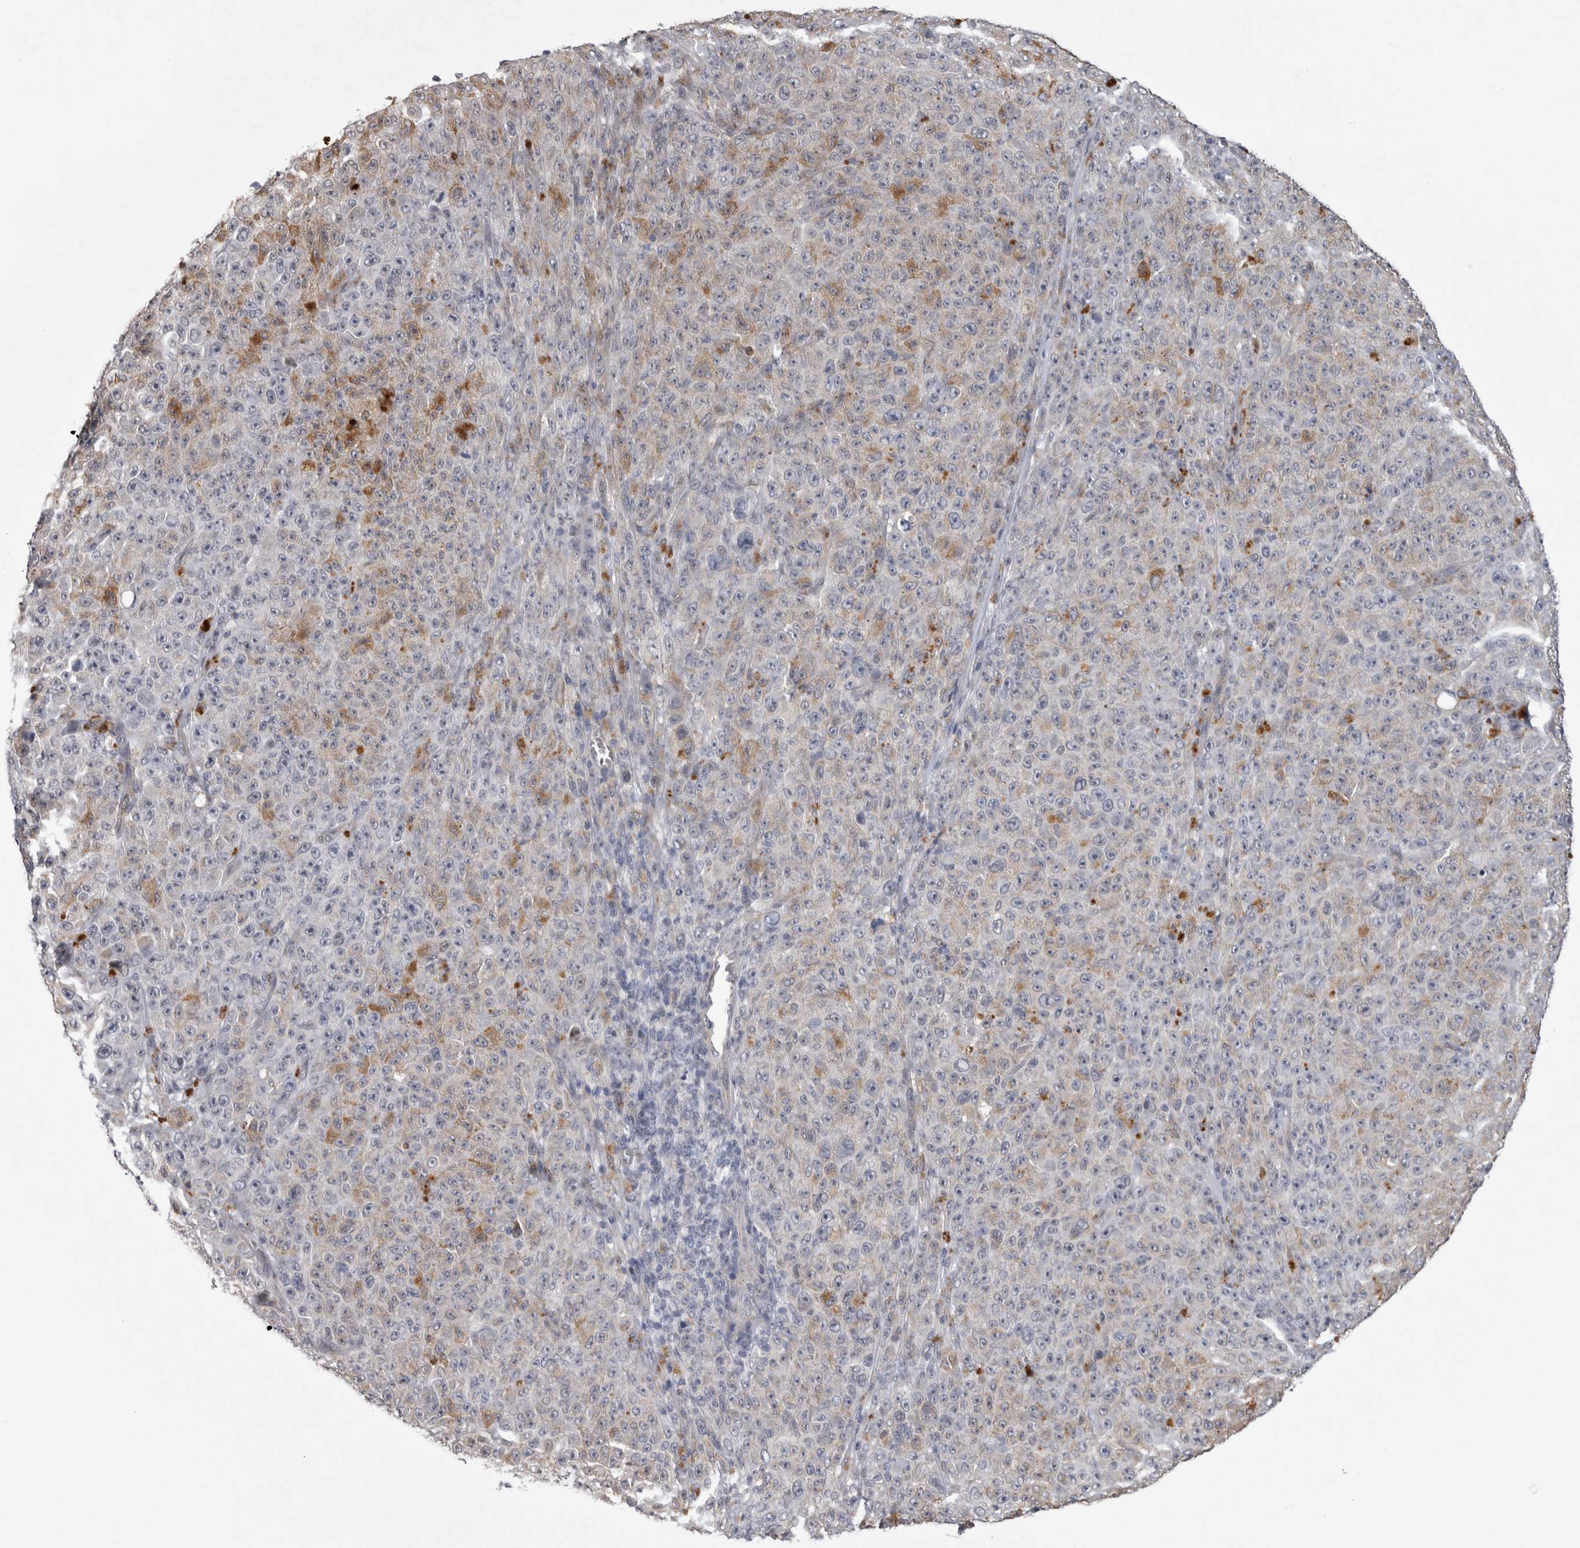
{"staining": {"intensity": "moderate", "quantity": "<25%", "location": "cytoplasmic/membranous"}, "tissue": "melanoma", "cell_type": "Tumor cells", "image_type": "cancer", "snomed": [{"axis": "morphology", "description": "Malignant melanoma, NOS"}, {"axis": "topography", "description": "Skin"}], "caption": "The immunohistochemical stain highlights moderate cytoplasmic/membranous staining in tumor cells of malignant melanoma tissue.", "gene": "IFI44", "patient": {"sex": "female", "age": 82}}